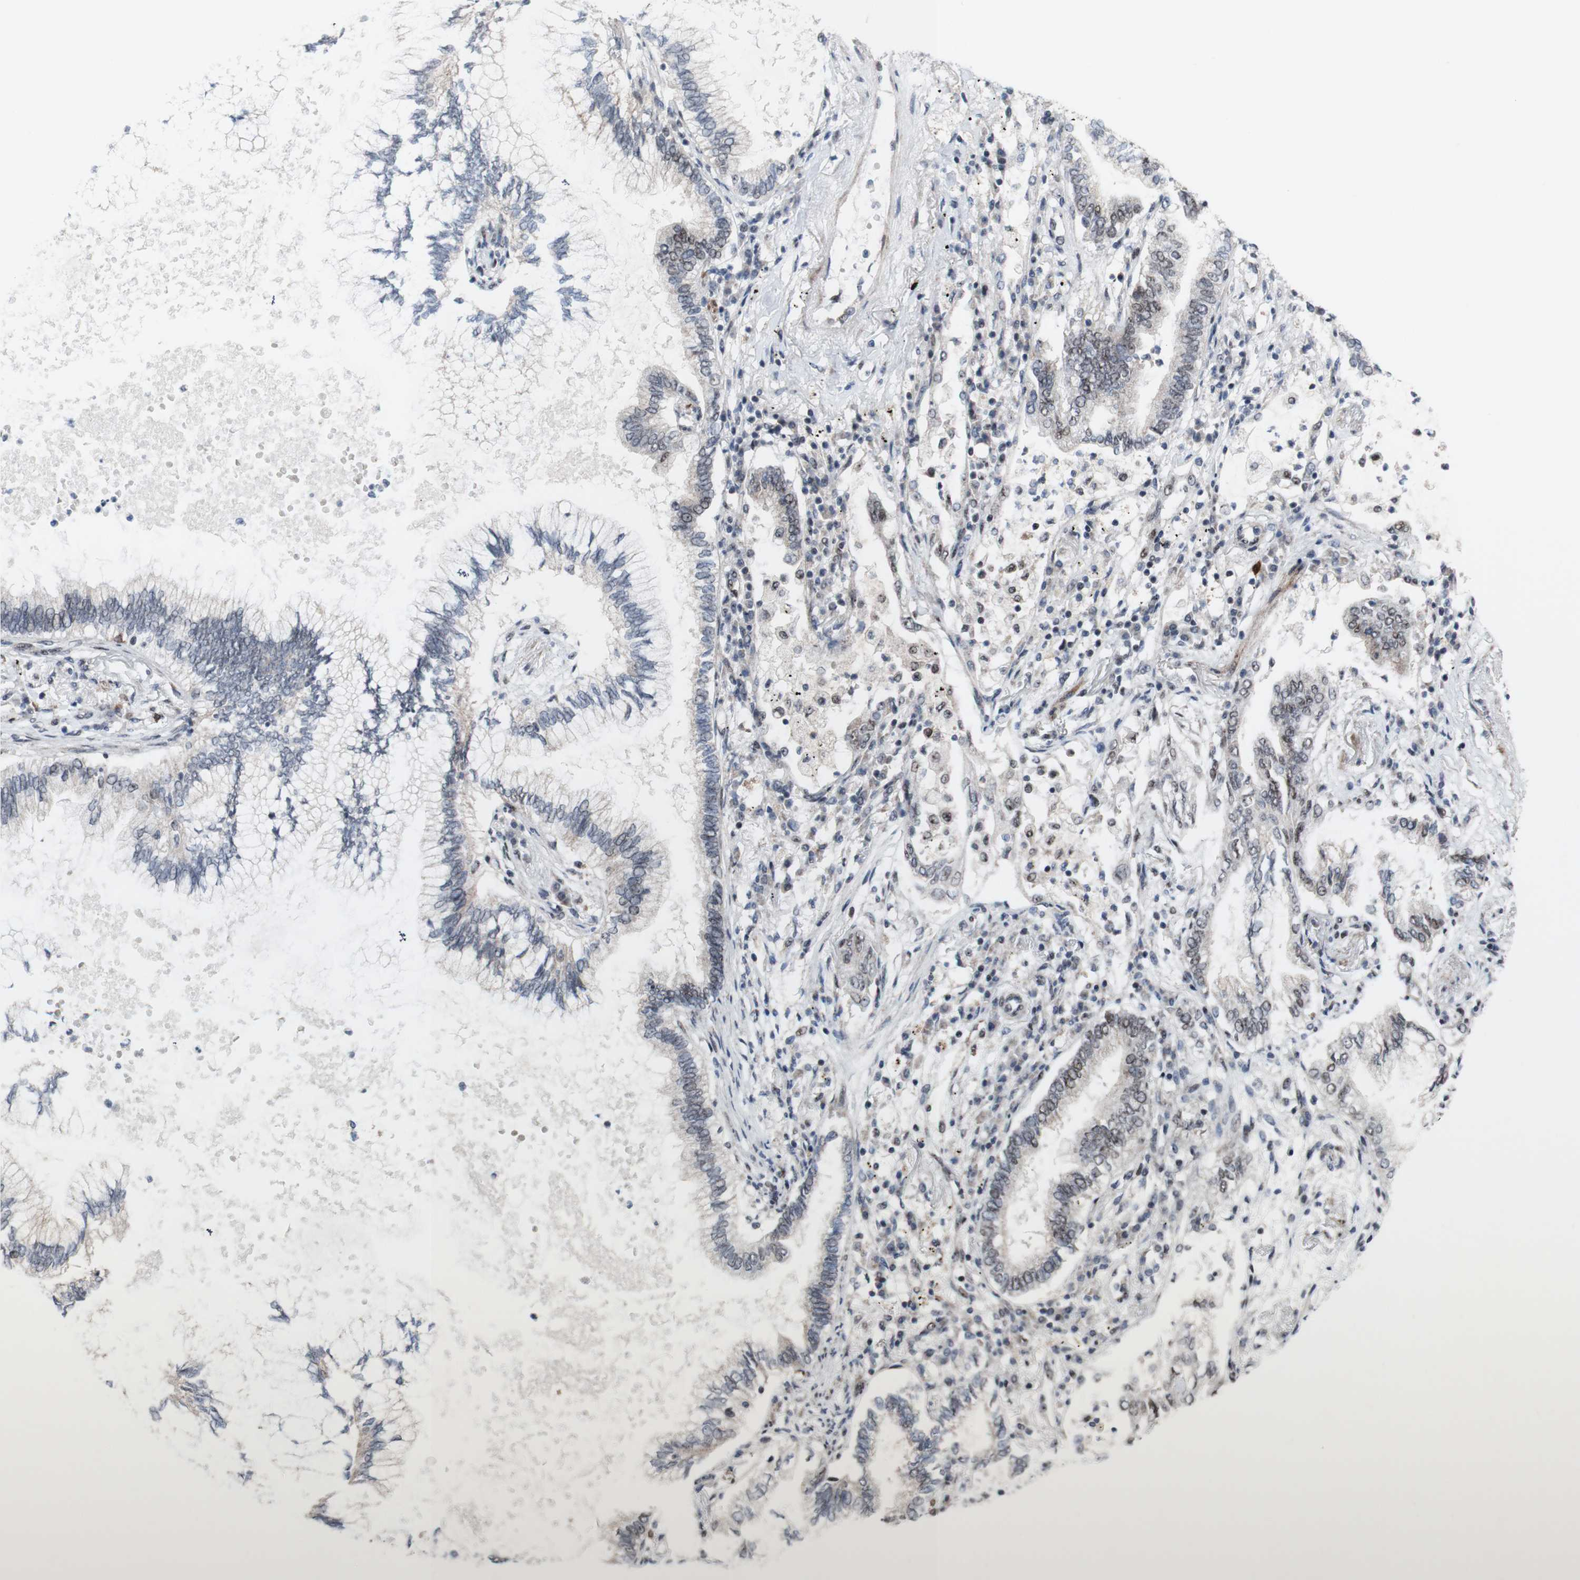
{"staining": {"intensity": "negative", "quantity": "none", "location": "none"}, "tissue": "lung cancer", "cell_type": "Tumor cells", "image_type": "cancer", "snomed": [{"axis": "morphology", "description": "Normal tissue, NOS"}, {"axis": "morphology", "description": "Adenocarcinoma, NOS"}, {"axis": "topography", "description": "Bronchus"}, {"axis": "topography", "description": "Lung"}], "caption": "IHC micrograph of lung cancer (adenocarcinoma) stained for a protein (brown), which shows no expression in tumor cells.", "gene": "POLR1A", "patient": {"sex": "female", "age": 70}}